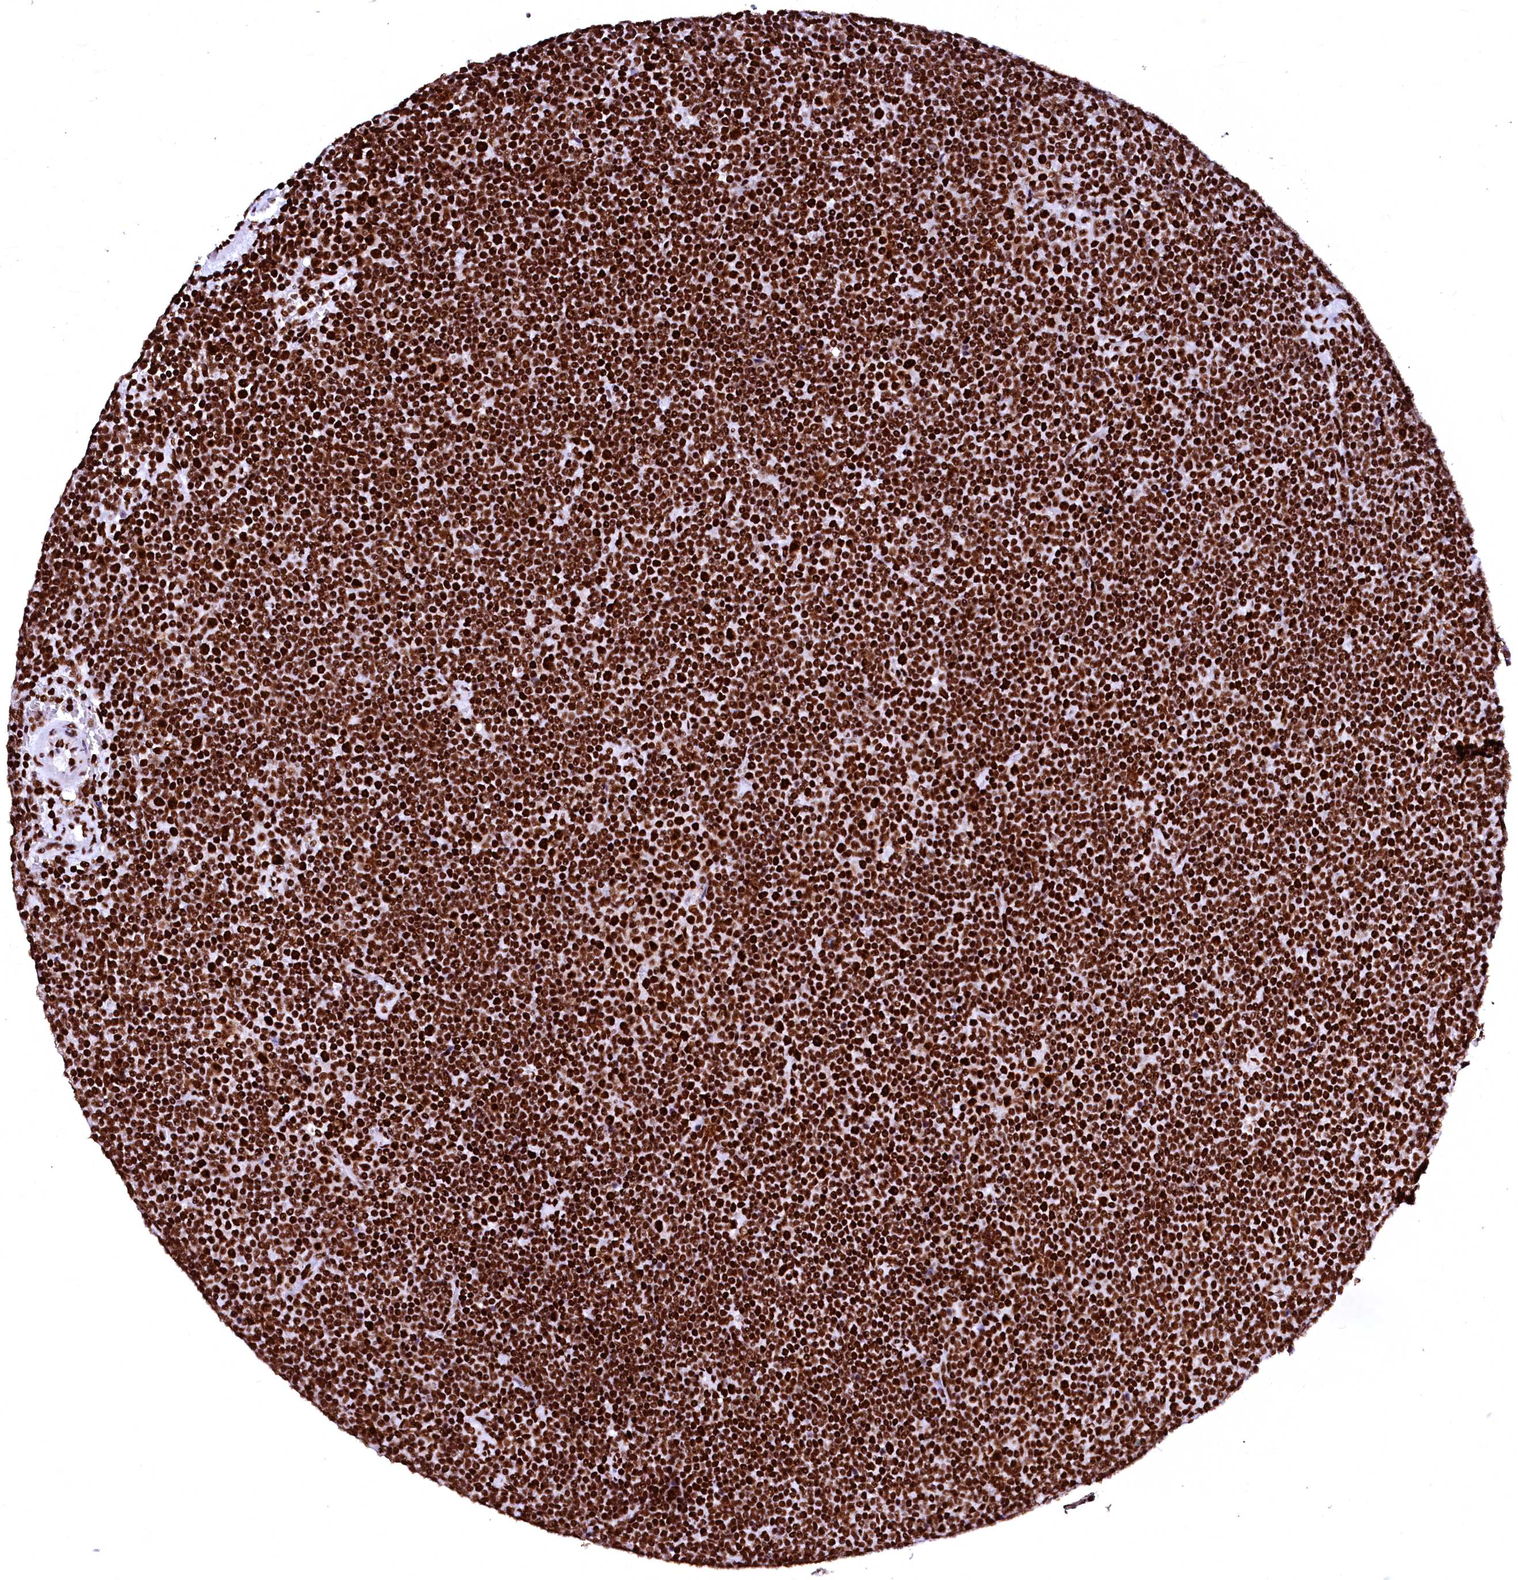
{"staining": {"intensity": "strong", "quantity": ">75%", "location": "nuclear"}, "tissue": "lymphoma", "cell_type": "Tumor cells", "image_type": "cancer", "snomed": [{"axis": "morphology", "description": "Malignant lymphoma, non-Hodgkin's type, Low grade"}, {"axis": "topography", "description": "Lymph node"}], "caption": "Immunohistochemical staining of human lymphoma exhibits strong nuclear protein positivity in about >75% of tumor cells. The staining is performed using DAB (3,3'-diaminobenzidine) brown chromogen to label protein expression. The nuclei are counter-stained blue using hematoxylin.", "gene": "CPSF6", "patient": {"sex": "female", "age": 67}}